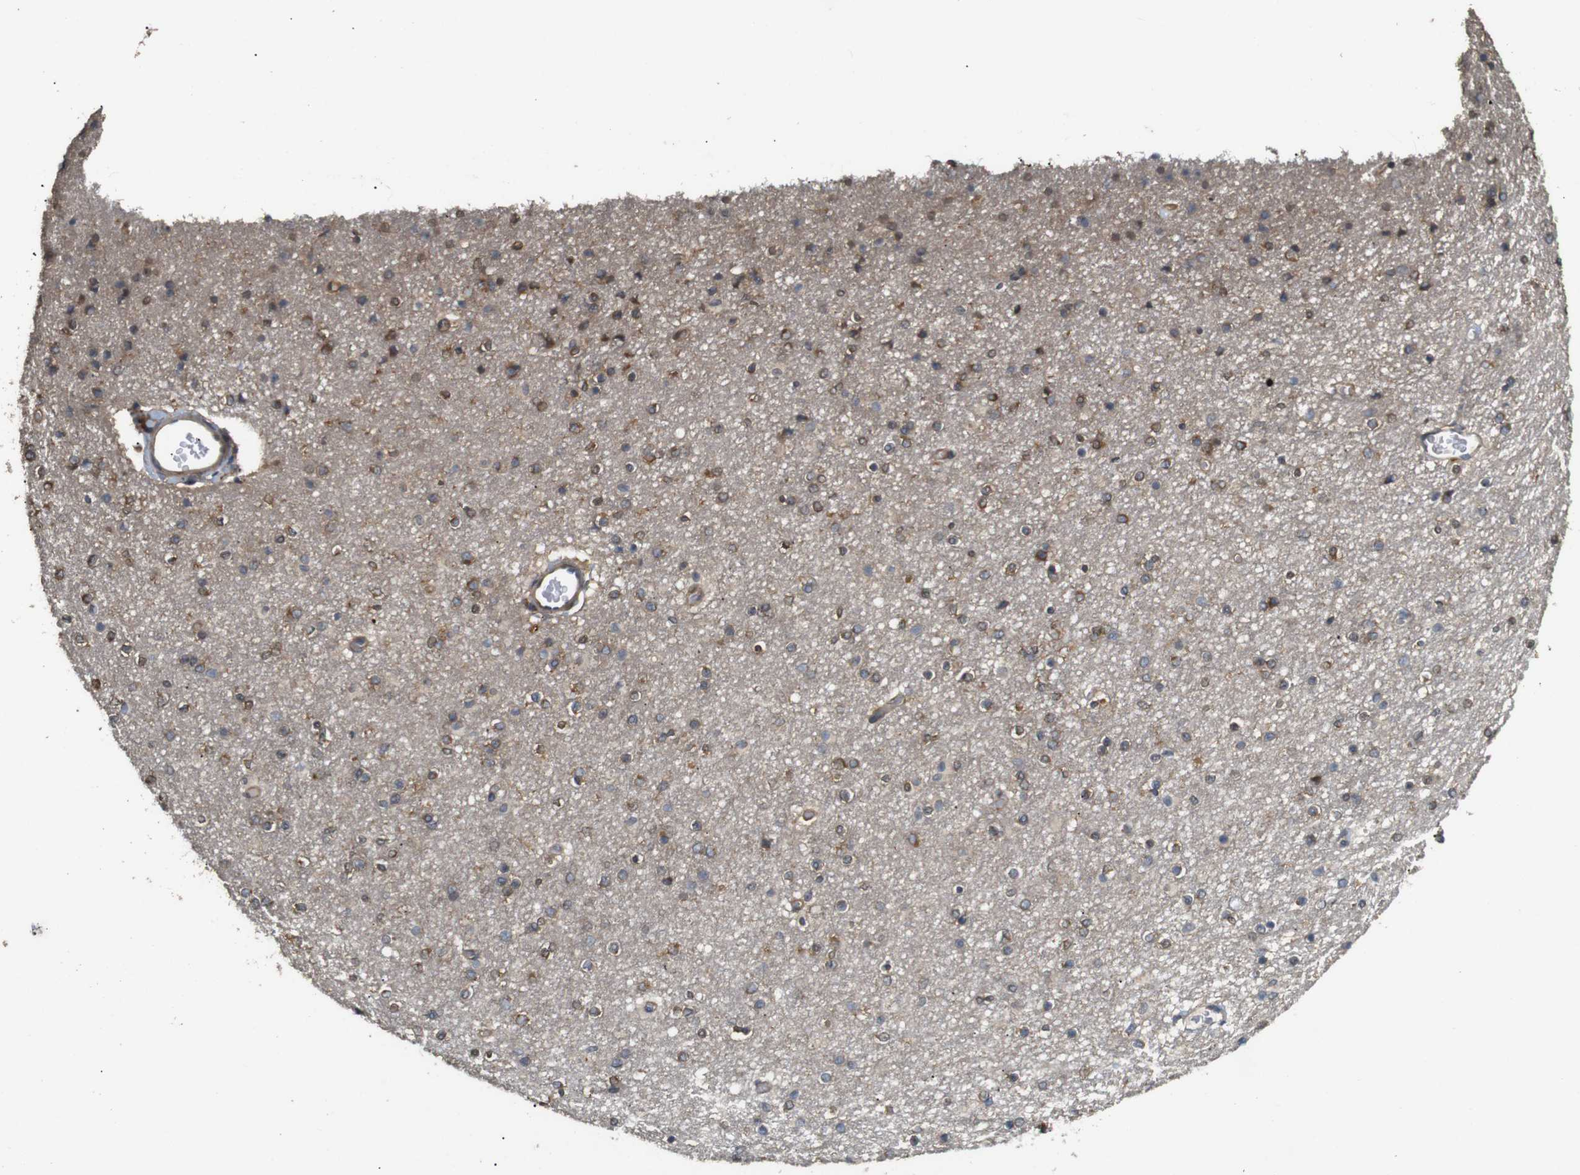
{"staining": {"intensity": "moderate", "quantity": "25%-75%", "location": "cytoplasmic/membranous"}, "tissue": "caudate", "cell_type": "Glial cells", "image_type": "normal", "snomed": [{"axis": "morphology", "description": "Normal tissue, NOS"}, {"axis": "topography", "description": "Lateral ventricle wall"}], "caption": "Caudate stained for a protein (brown) shows moderate cytoplasmic/membranous positive staining in approximately 25%-75% of glial cells.", "gene": "KSR1", "patient": {"sex": "female", "age": 54}}